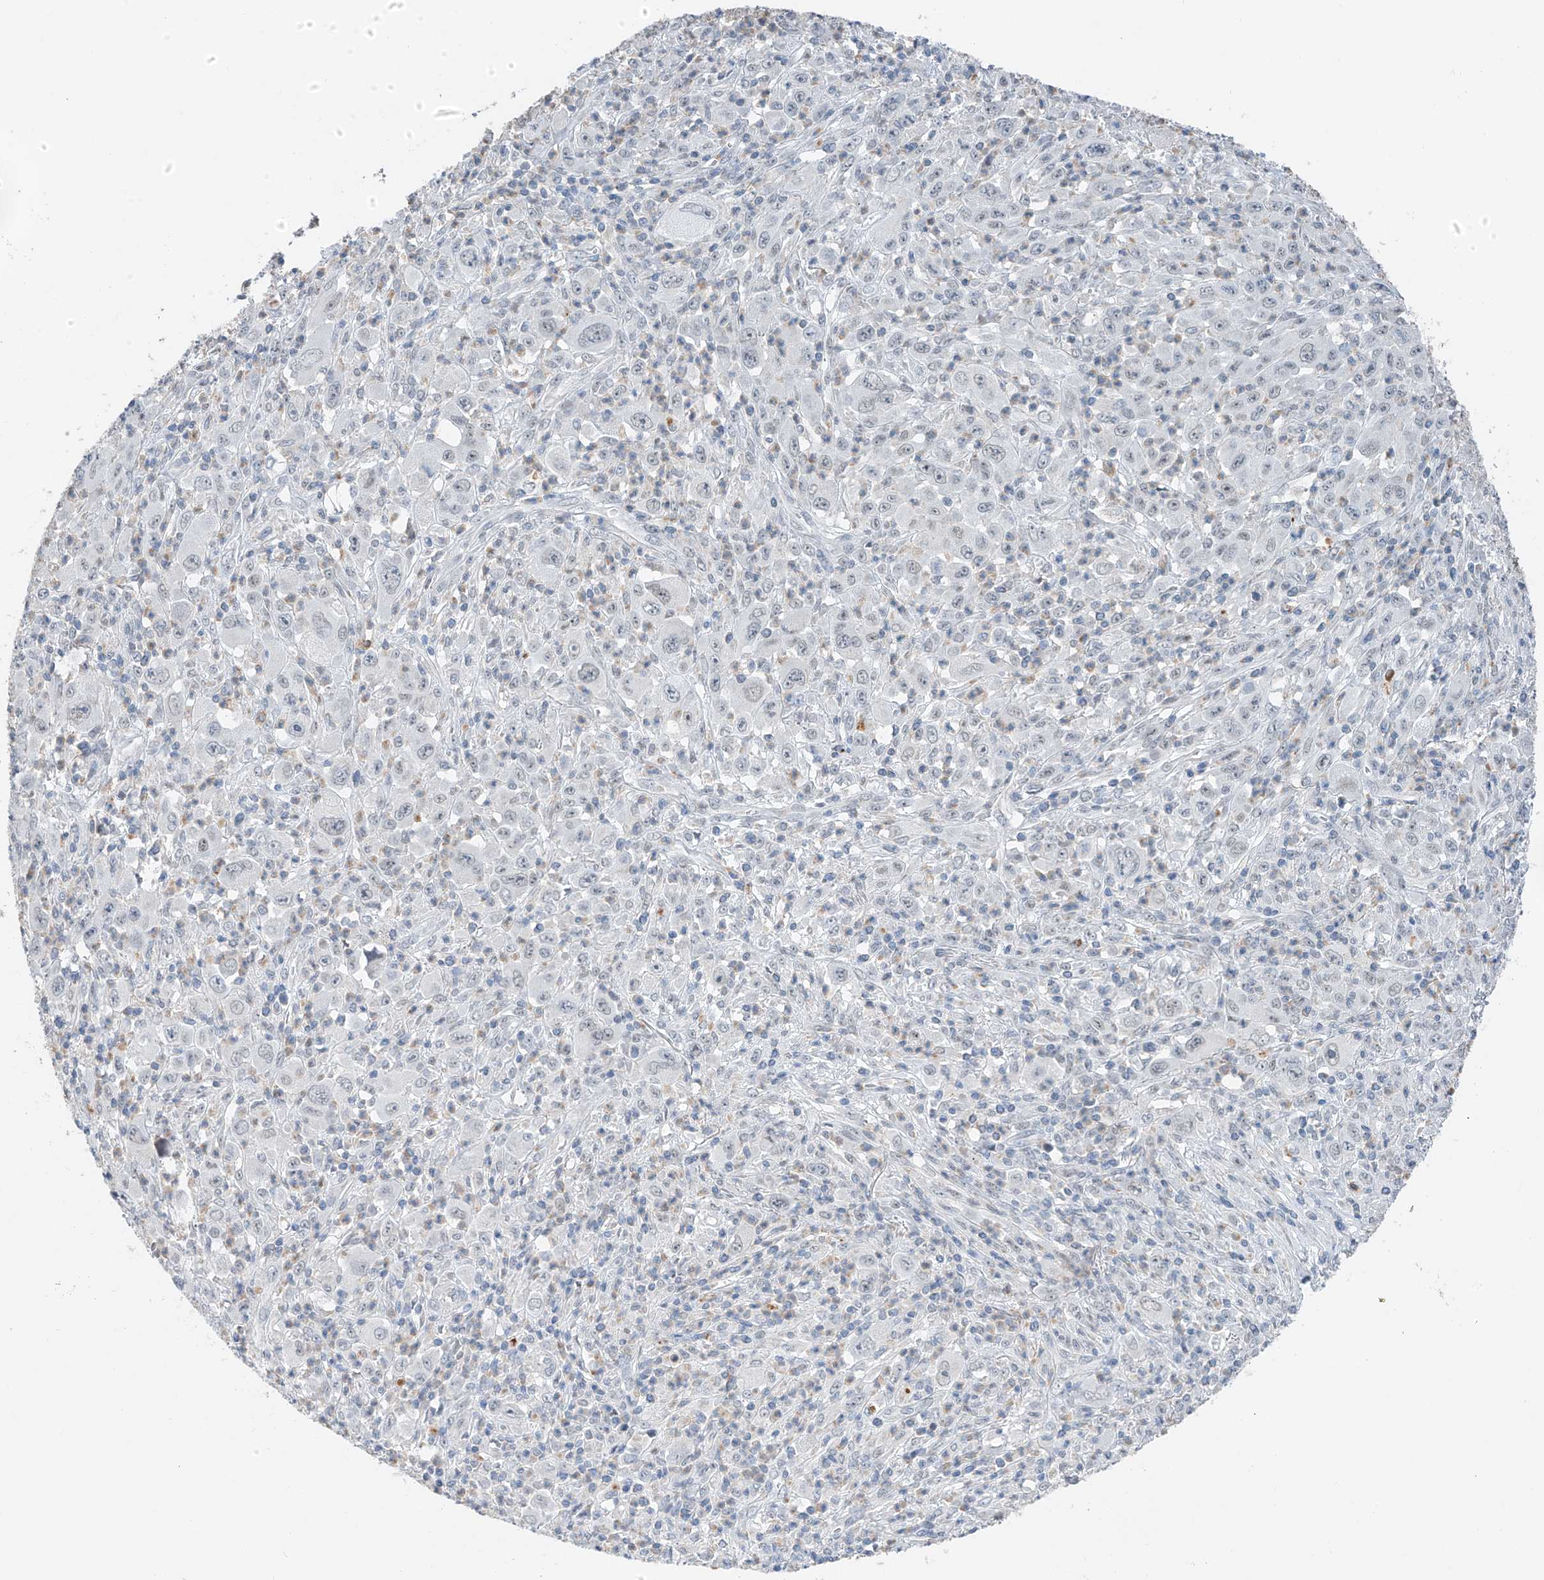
{"staining": {"intensity": "weak", "quantity": "<25%", "location": "cytoplasmic/membranous"}, "tissue": "melanoma", "cell_type": "Tumor cells", "image_type": "cancer", "snomed": [{"axis": "morphology", "description": "Malignant melanoma, Metastatic site"}, {"axis": "topography", "description": "Skin"}], "caption": "The IHC photomicrograph has no significant staining in tumor cells of melanoma tissue. (Brightfield microscopy of DAB immunohistochemistry (IHC) at high magnification).", "gene": "KLF15", "patient": {"sex": "female", "age": 56}}